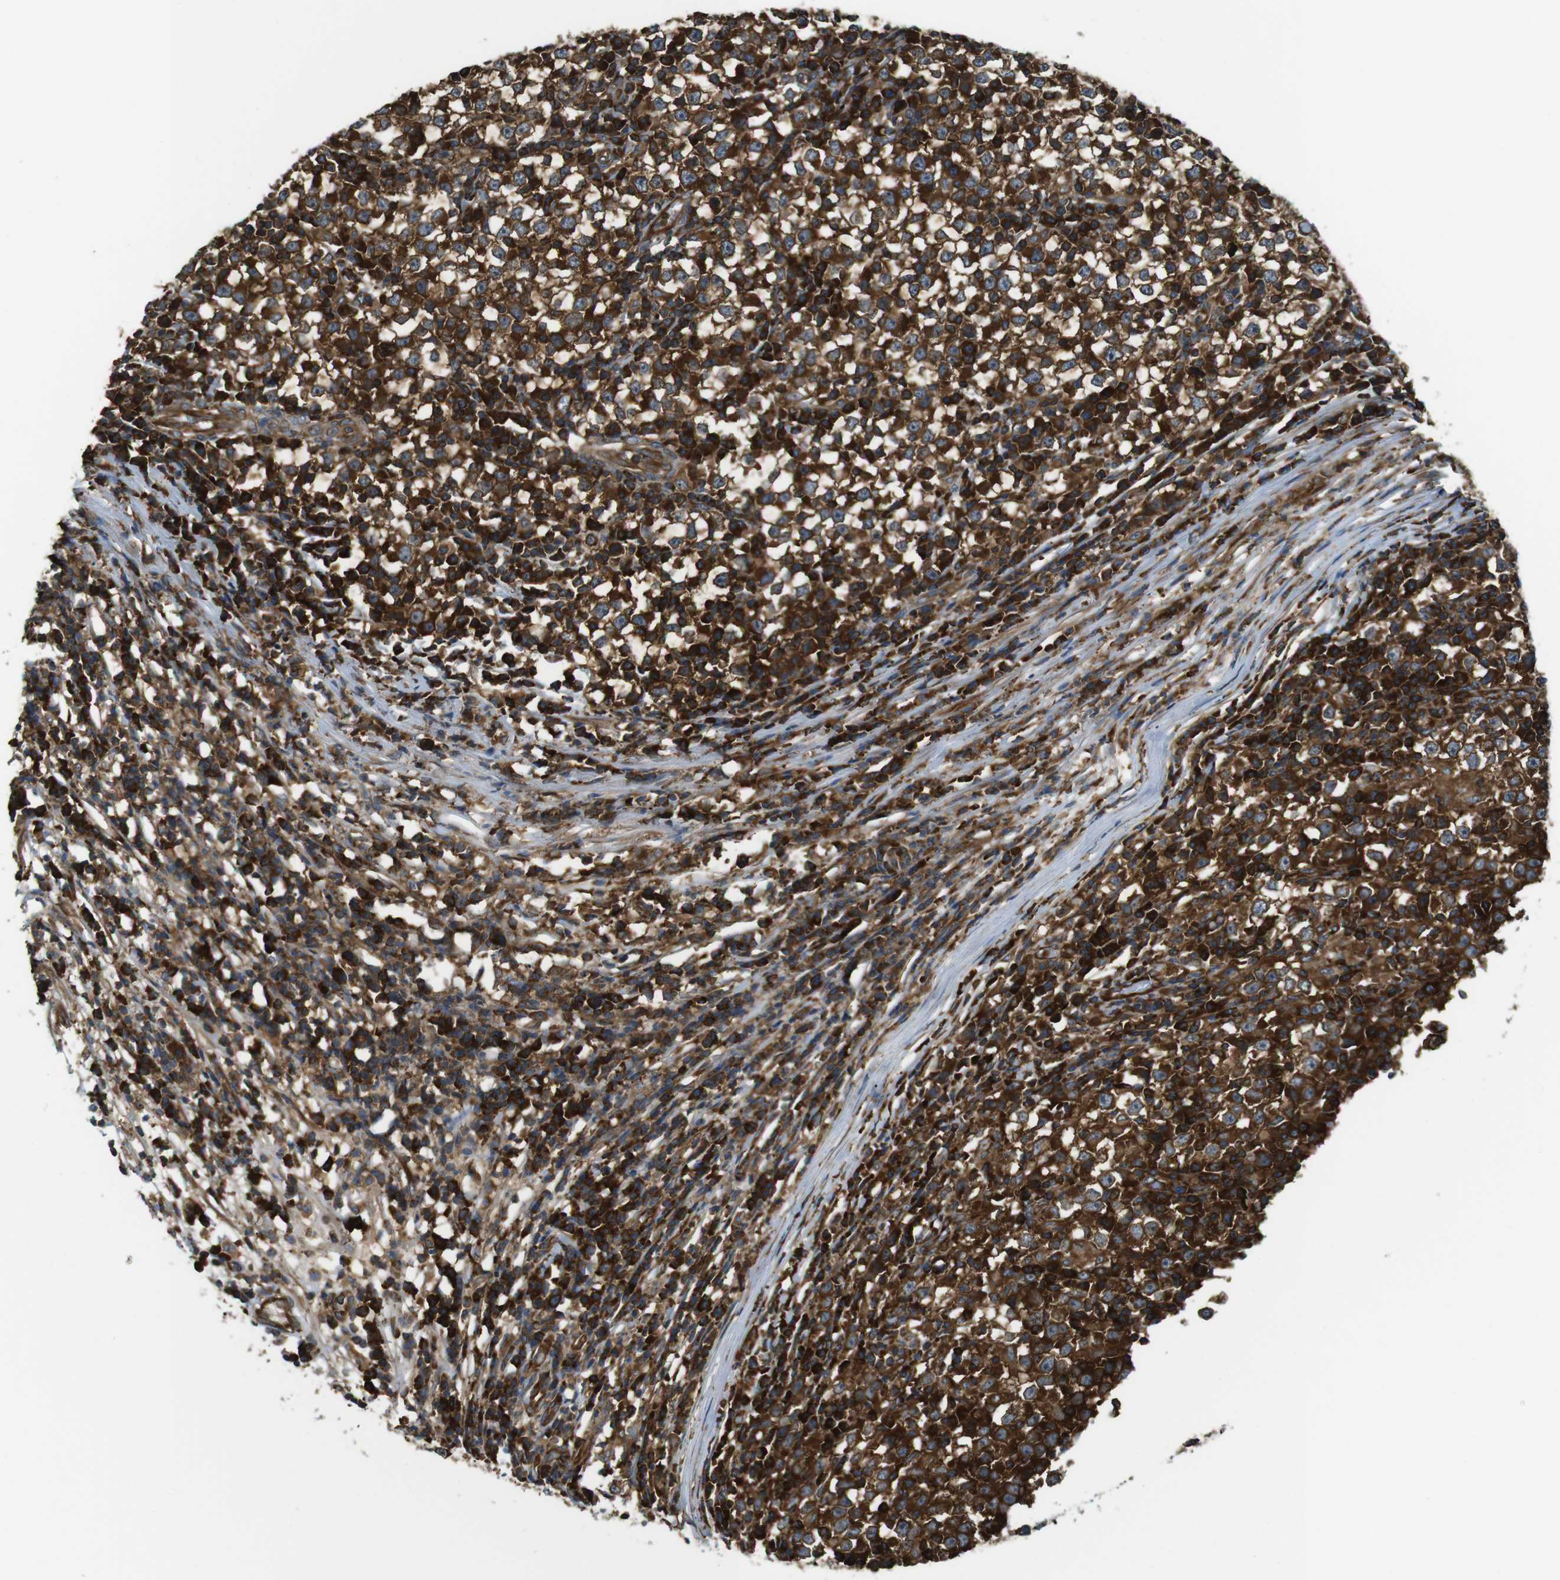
{"staining": {"intensity": "strong", "quantity": ">75%", "location": "cytoplasmic/membranous"}, "tissue": "testis cancer", "cell_type": "Tumor cells", "image_type": "cancer", "snomed": [{"axis": "morphology", "description": "Seminoma, NOS"}, {"axis": "topography", "description": "Testis"}], "caption": "Brown immunohistochemical staining in testis cancer (seminoma) shows strong cytoplasmic/membranous staining in approximately >75% of tumor cells.", "gene": "TSC1", "patient": {"sex": "male", "age": 65}}